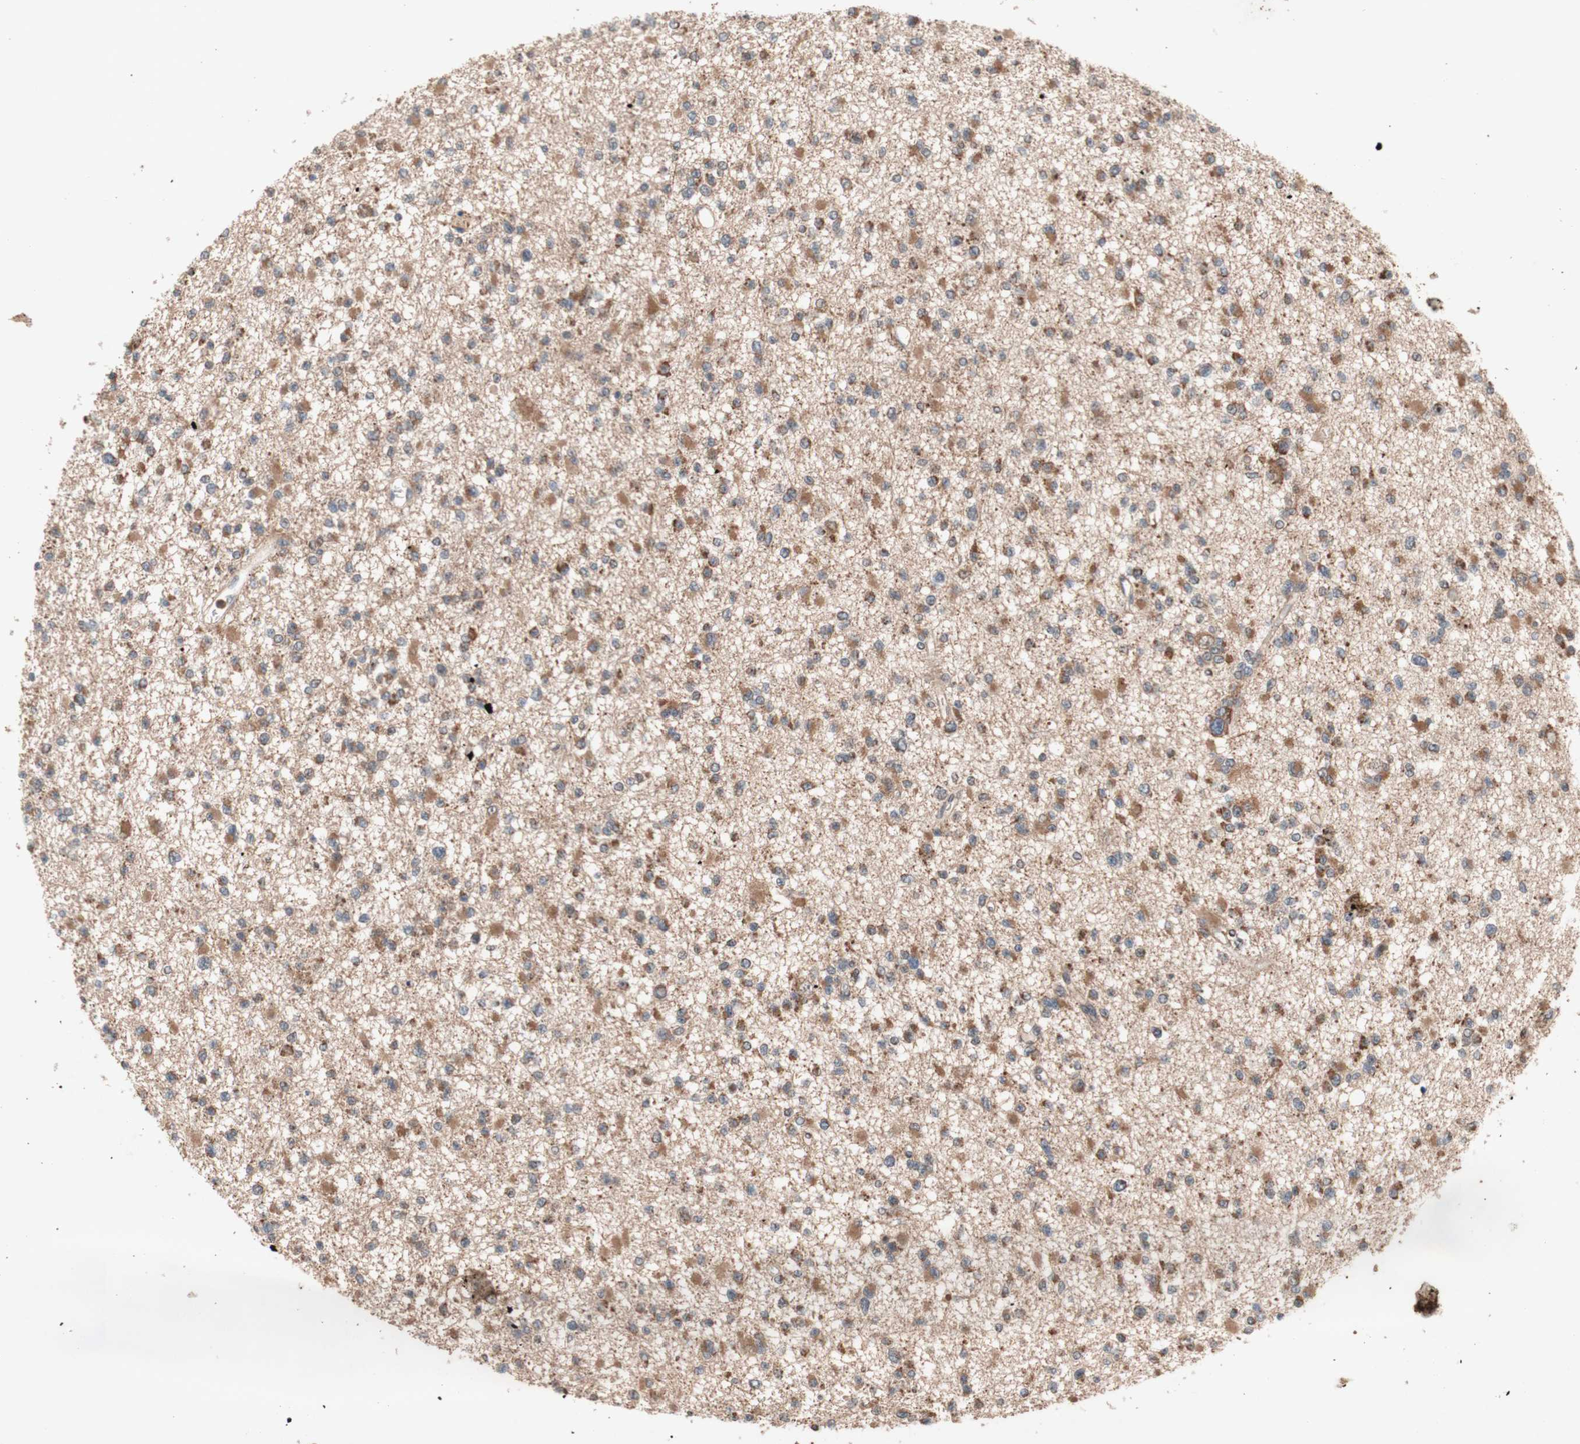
{"staining": {"intensity": "moderate", "quantity": ">75%", "location": "cytoplasmic/membranous"}, "tissue": "glioma", "cell_type": "Tumor cells", "image_type": "cancer", "snomed": [{"axis": "morphology", "description": "Glioma, malignant, Low grade"}, {"axis": "topography", "description": "Brain"}], "caption": "High-magnification brightfield microscopy of glioma stained with DAB (brown) and counterstained with hematoxylin (blue). tumor cells exhibit moderate cytoplasmic/membranous positivity is appreciated in about>75% of cells.", "gene": "DDOST", "patient": {"sex": "female", "age": 22}}